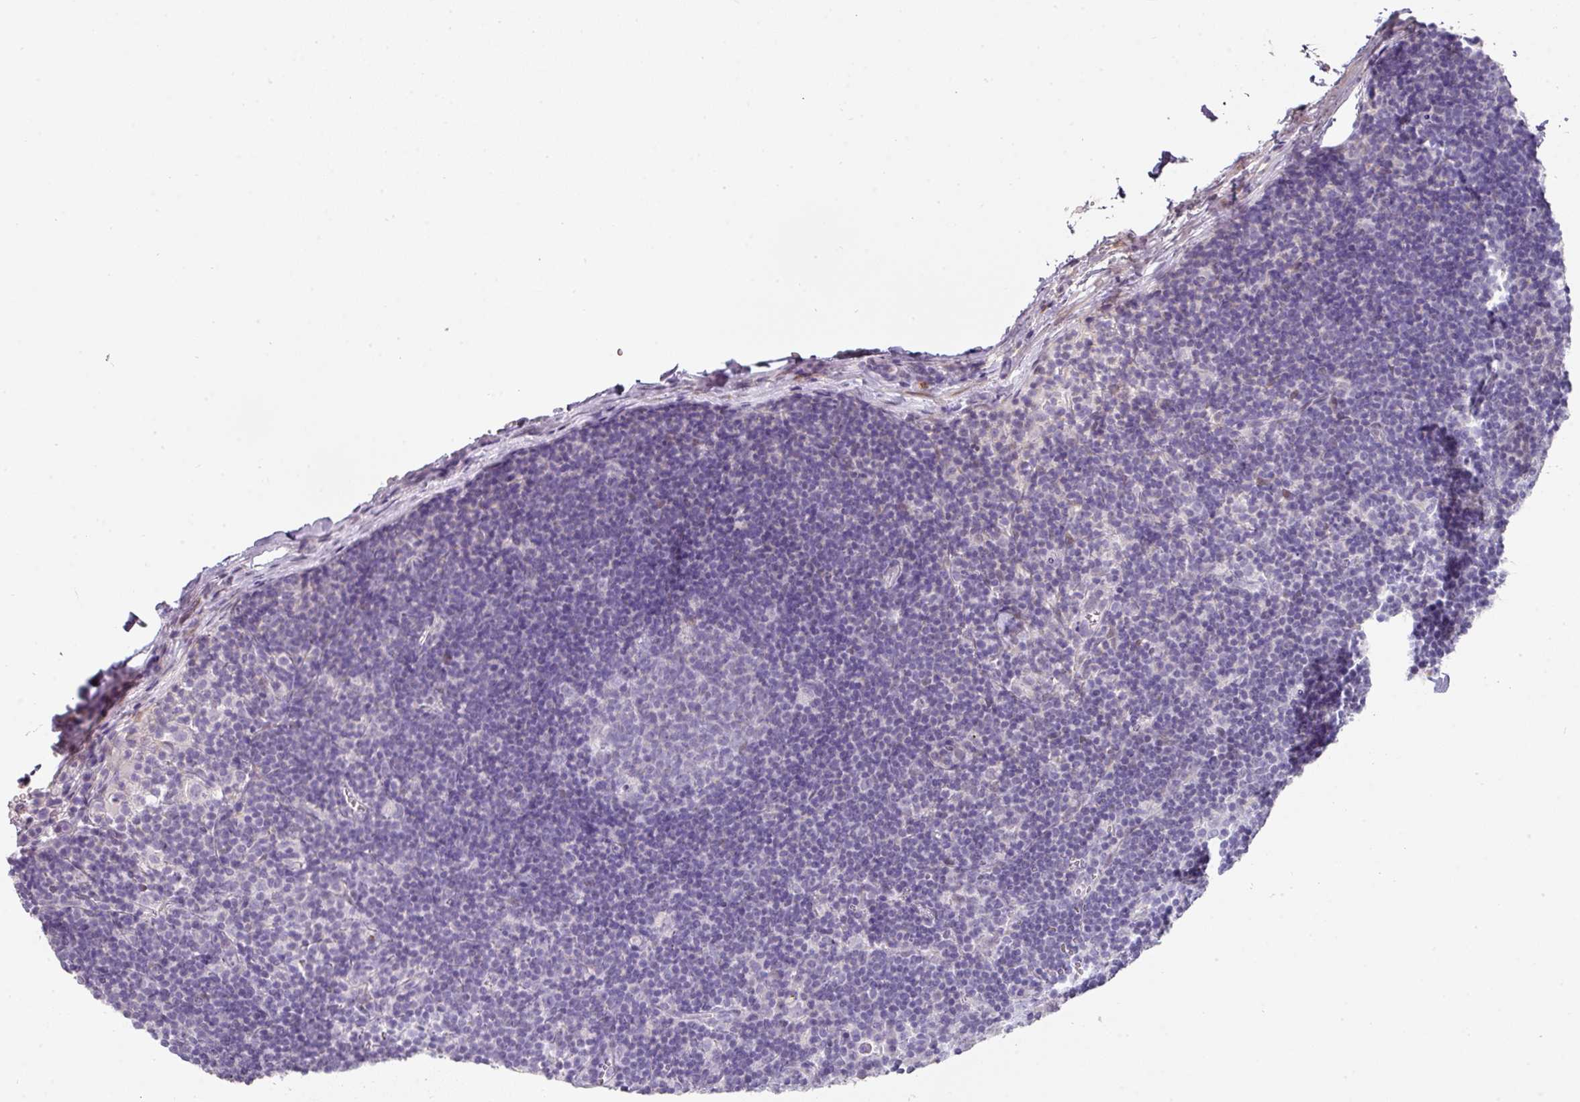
{"staining": {"intensity": "negative", "quantity": "none", "location": "none"}, "tissue": "lymph node", "cell_type": "Germinal center cells", "image_type": "normal", "snomed": [{"axis": "morphology", "description": "Normal tissue, NOS"}, {"axis": "topography", "description": "Lymph node"}], "caption": "This photomicrograph is of normal lymph node stained with immunohistochemistry to label a protein in brown with the nuclei are counter-stained blue. There is no positivity in germinal center cells. Brightfield microscopy of immunohistochemistry stained with DAB (3,3'-diaminobenzidine) (brown) and hematoxylin (blue), captured at high magnification.", "gene": "ANKRD29", "patient": {"sex": "female", "age": 29}}